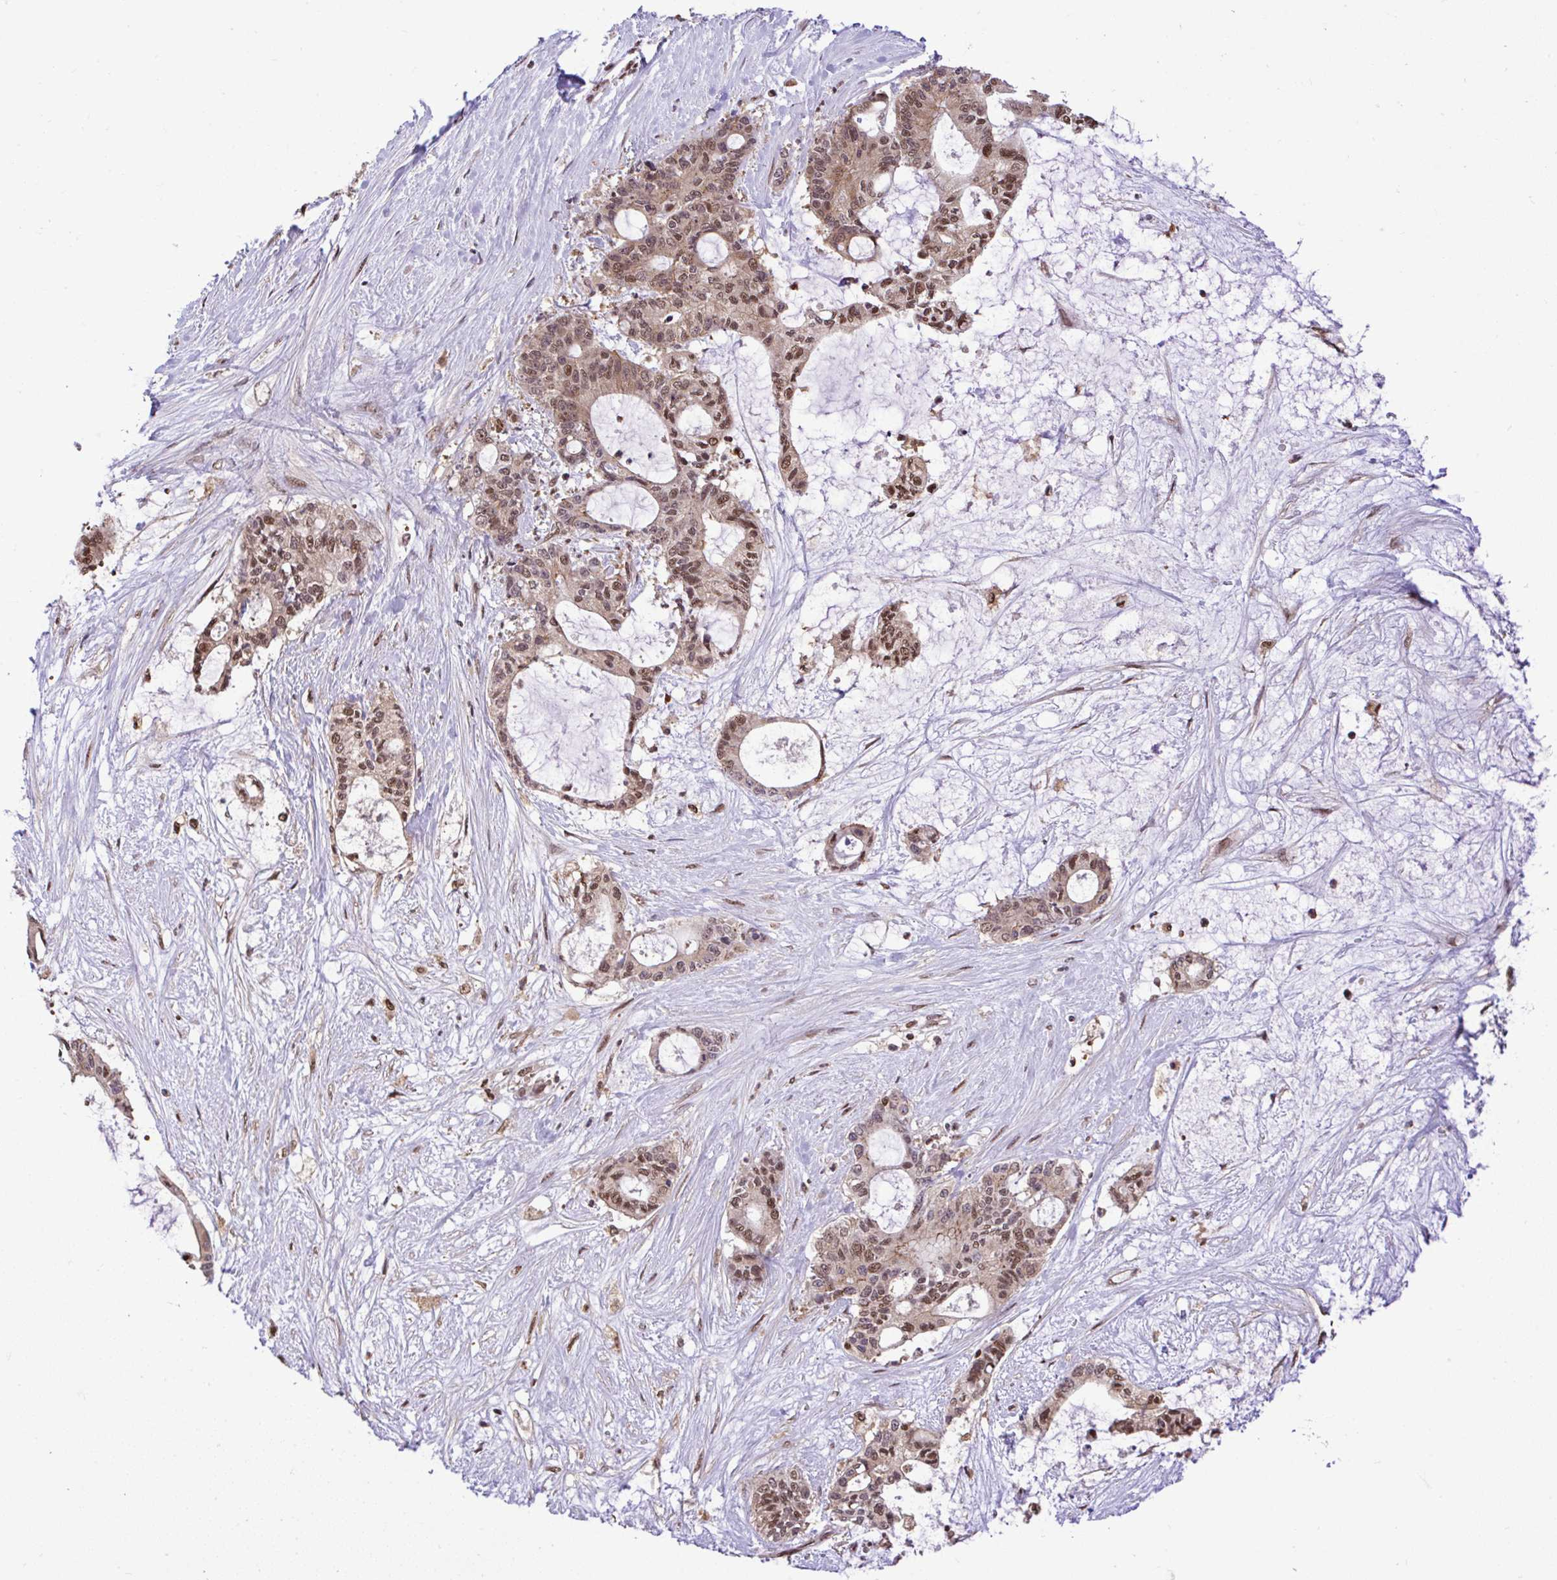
{"staining": {"intensity": "moderate", "quantity": ">75%", "location": "nuclear"}, "tissue": "liver cancer", "cell_type": "Tumor cells", "image_type": "cancer", "snomed": [{"axis": "morphology", "description": "Normal tissue, NOS"}, {"axis": "morphology", "description": "Cholangiocarcinoma"}, {"axis": "topography", "description": "Liver"}, {"axis": "topography", "description": "Peripheral nerve tissue"}], "caption": "IHC of liver cancer shows medium levels of moderate nuclear expression in about >75% of tumor cells.", "gene": "GLIS3", "patient": {"sex": "female", "age": 73}}